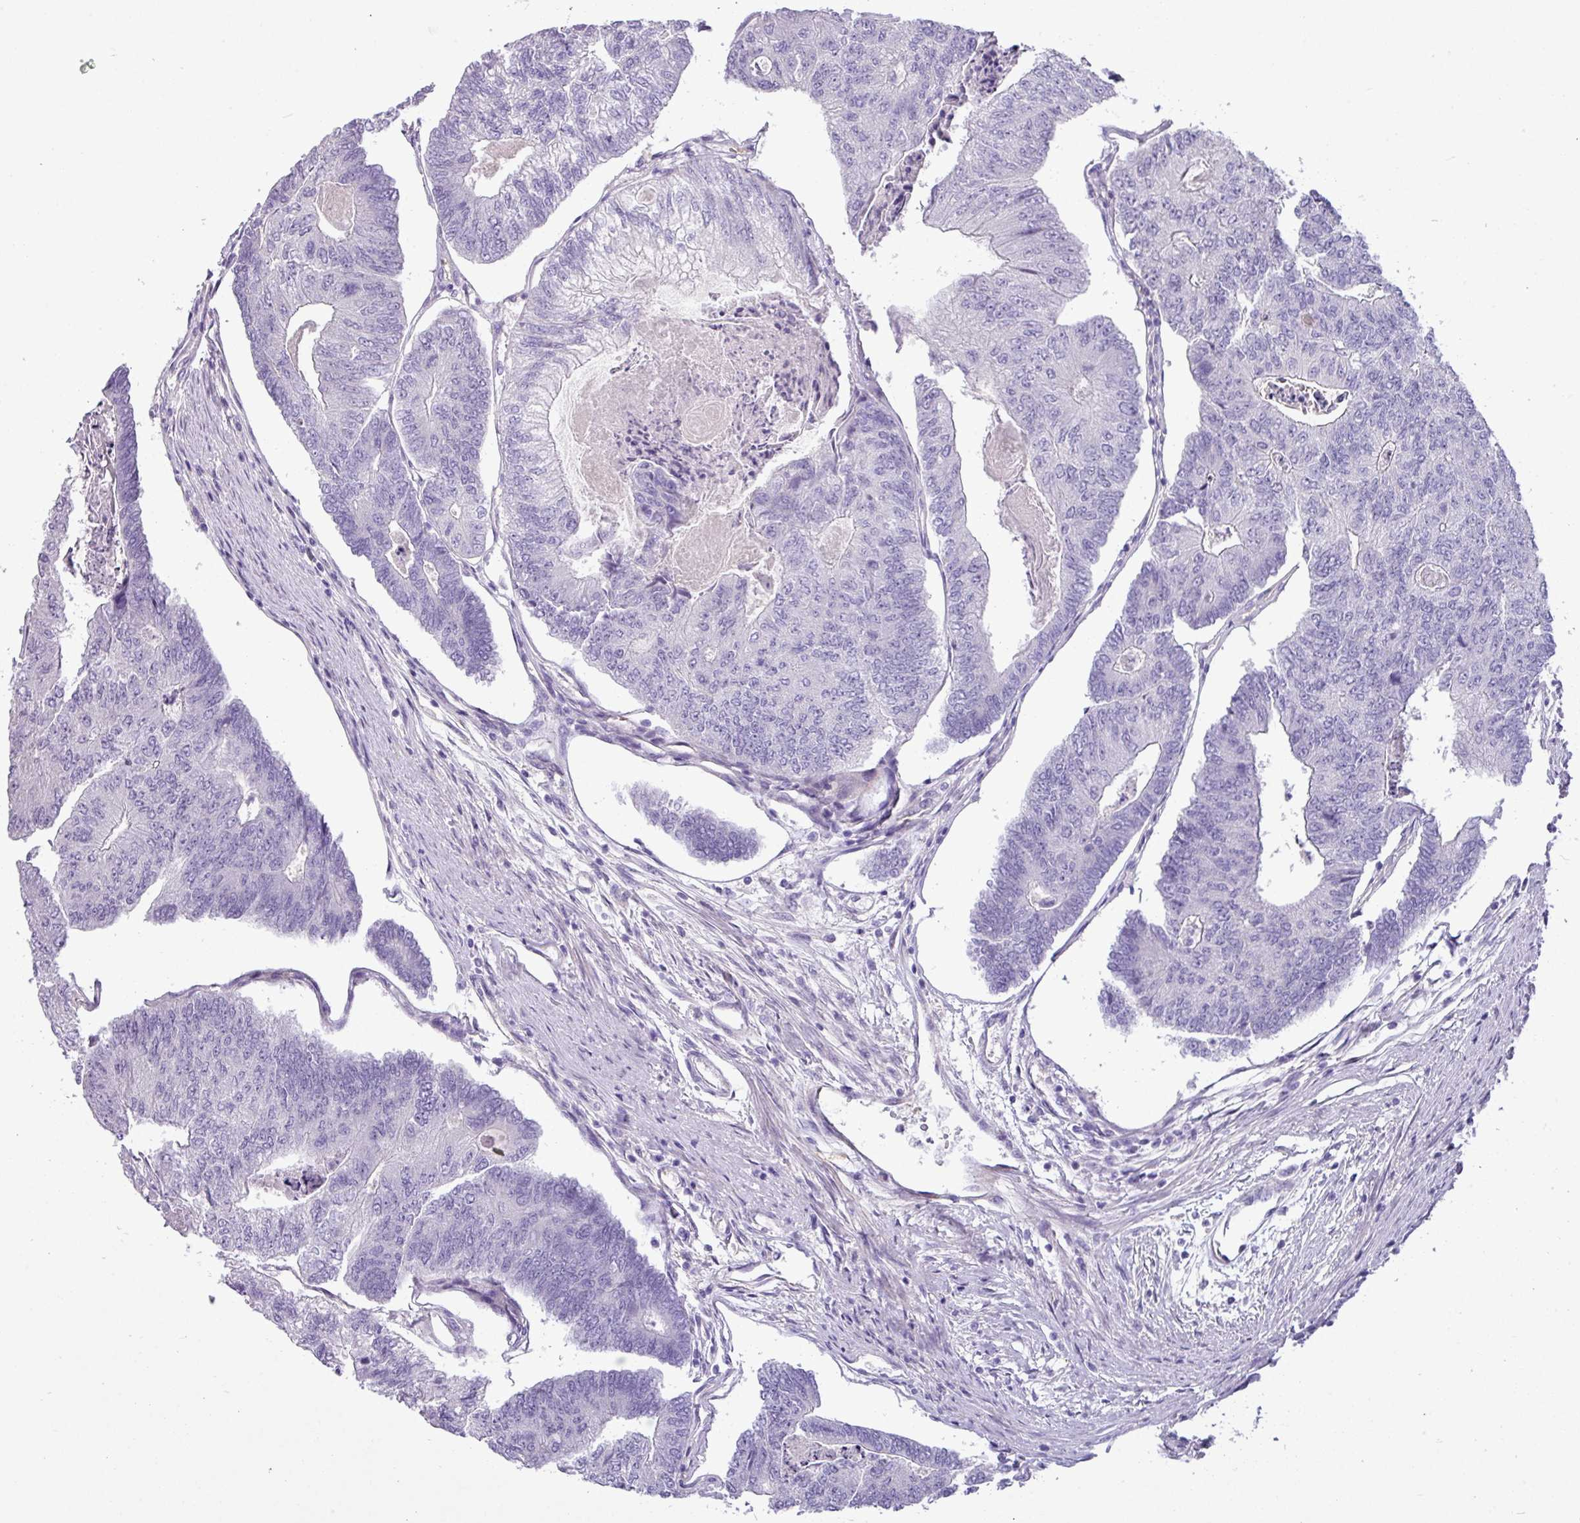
{"staining": {"intensity": "negative", "quantity": "none", "location": "none"}, "tissue": "colorectal cancer", "cell_type": "Tumor cells", "image_type": "cancer", "snomed": [{"axis": "morphology", "description": "Adenocarcinoma, NOS"}, {"axis": "topography", "description": "Colon"}], "caption": "Immunohistochemistry of human colorectal cancer (adenocarcinoma) reveals no staining in tumor cells.", "gene": "KIRREL3", "patient": {"sex": "female", "age": 67}}